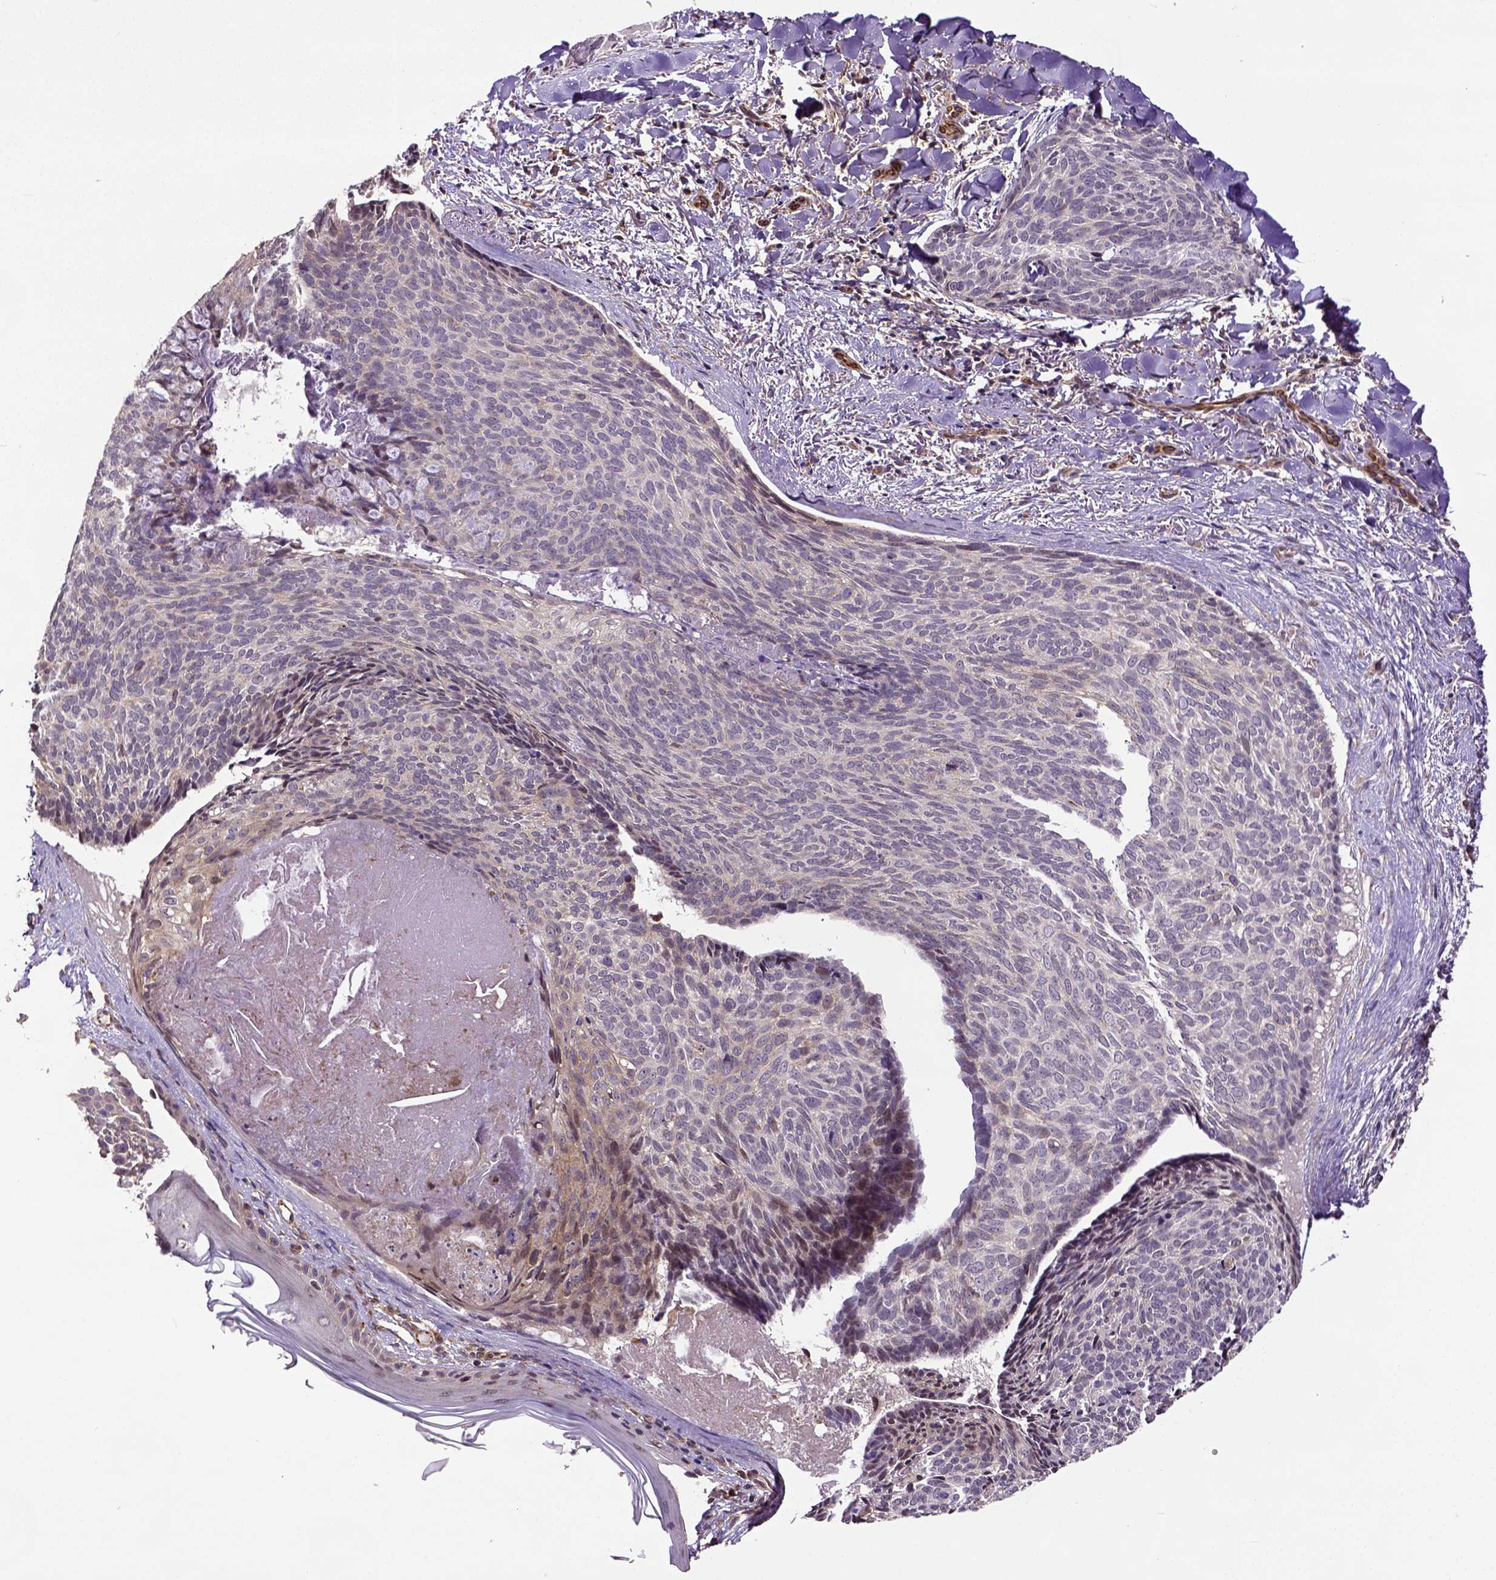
{"staining": {"intensity": "weak", "quantity": "<25%", "location": "cytoplasmic/membranous"}, "tissue": "skin cancer", "cell_type": "Tumor cells", "image_type": "cancer", "snomed": [{"axis": "morphology", "description": "Basal cell carcinoma"}, {"axis": "topography", "description": "Skin"}], "caption": "Immunohistochemistry micrograph of skin cancer stained for a protein (brown), which shows no positivity in tumor cells.", "gene": "DICER1", "patient": {"sex": "female", "age": 82}}